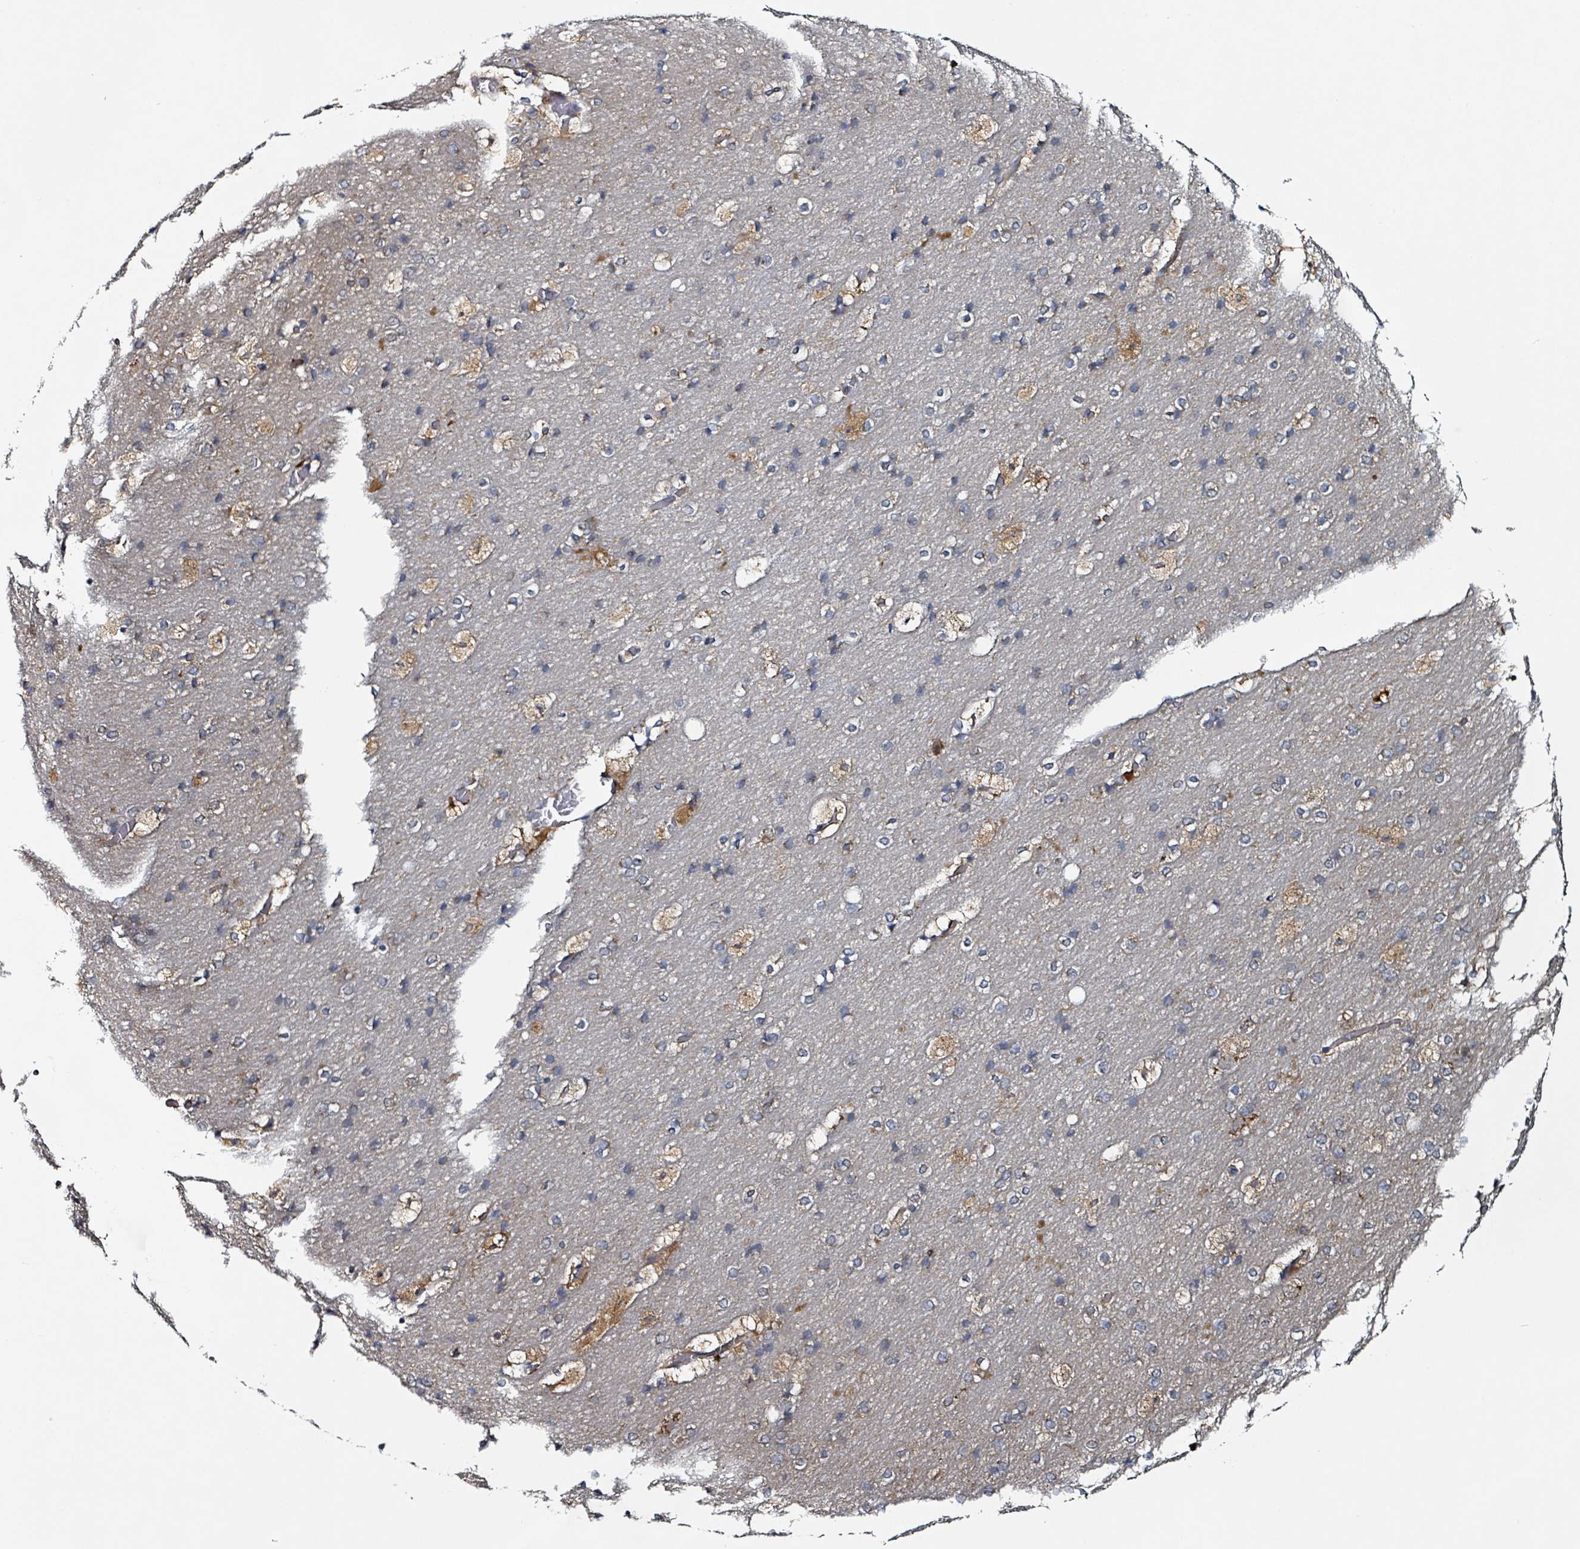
{"staining": {"intensity": "strong", "quantity": ">75%", "location": "cytoplasmic/membranous"}, "tissue": "cerebral cortex", "cell_type": "Endothelial cells", "image_type": "normal", "snomed": [{"axis": "morphology", "description": "Normal tissue, NOS"}, {"axis": "topography", "description": "Cerebral cortex"}], "caption": "Immunohistochemistry image of benign cerebral cortex: human cerebral cortex stained using immunohistochemistry demonstrates high levels of strong protein expression localized specifically in the cytoplasmic/membranous of endothelial cells, appearing as a cytoplasmic/membranous brown color.", "gene": "B3GAT3", "patient": {"sex": "male", "age": 57}}